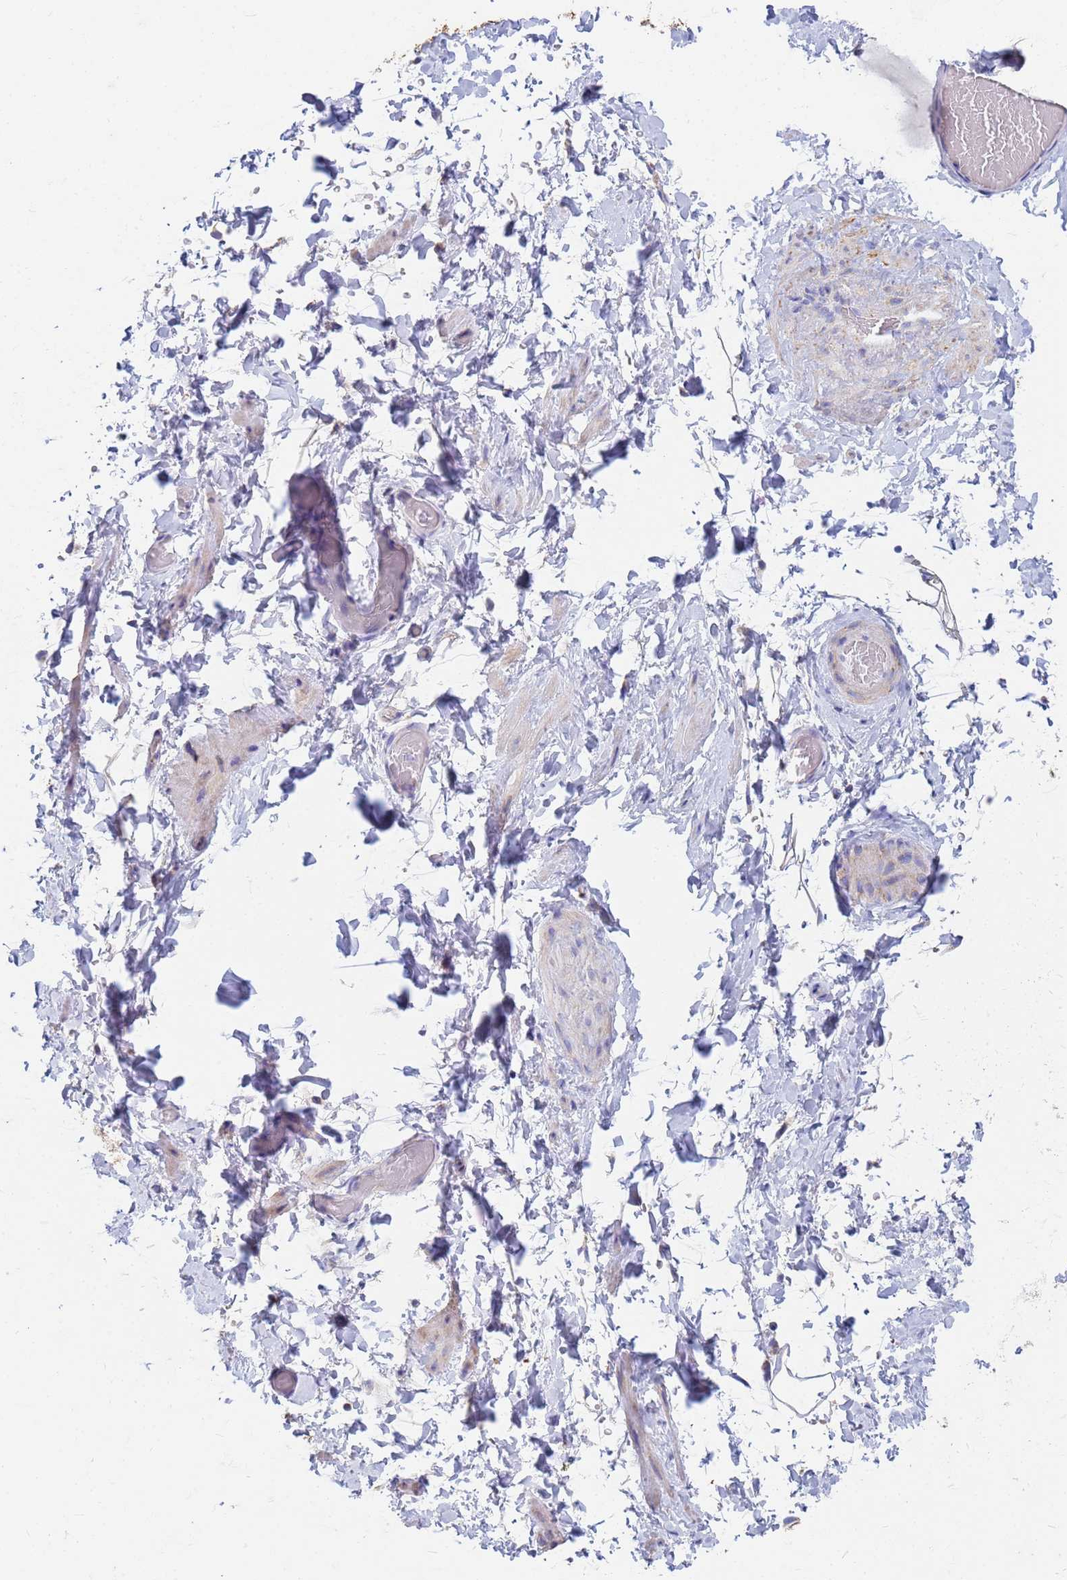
{"staining": {"intensity": "negative", "quantity": "none", "location": "none"}, "tissue": "adipose tissue", "cell_type": "Adipocytes", "image_type": "normal", "snomed": [{"axis": "morphology", "description": "Normal tissue, NOS"}, {"axis": "topography", "description": "Soft tissue"}, {"axis": "topography", "description": "Vascular tissue"}], "caption": "DAB (3,3'-diaminobenzidine) immunohistochemical staining of normal human adipose tissue displays no significant positivity in adipocytes.", "gene": "UQCRHL", "patient": {"sex": "male", "age": 41}}